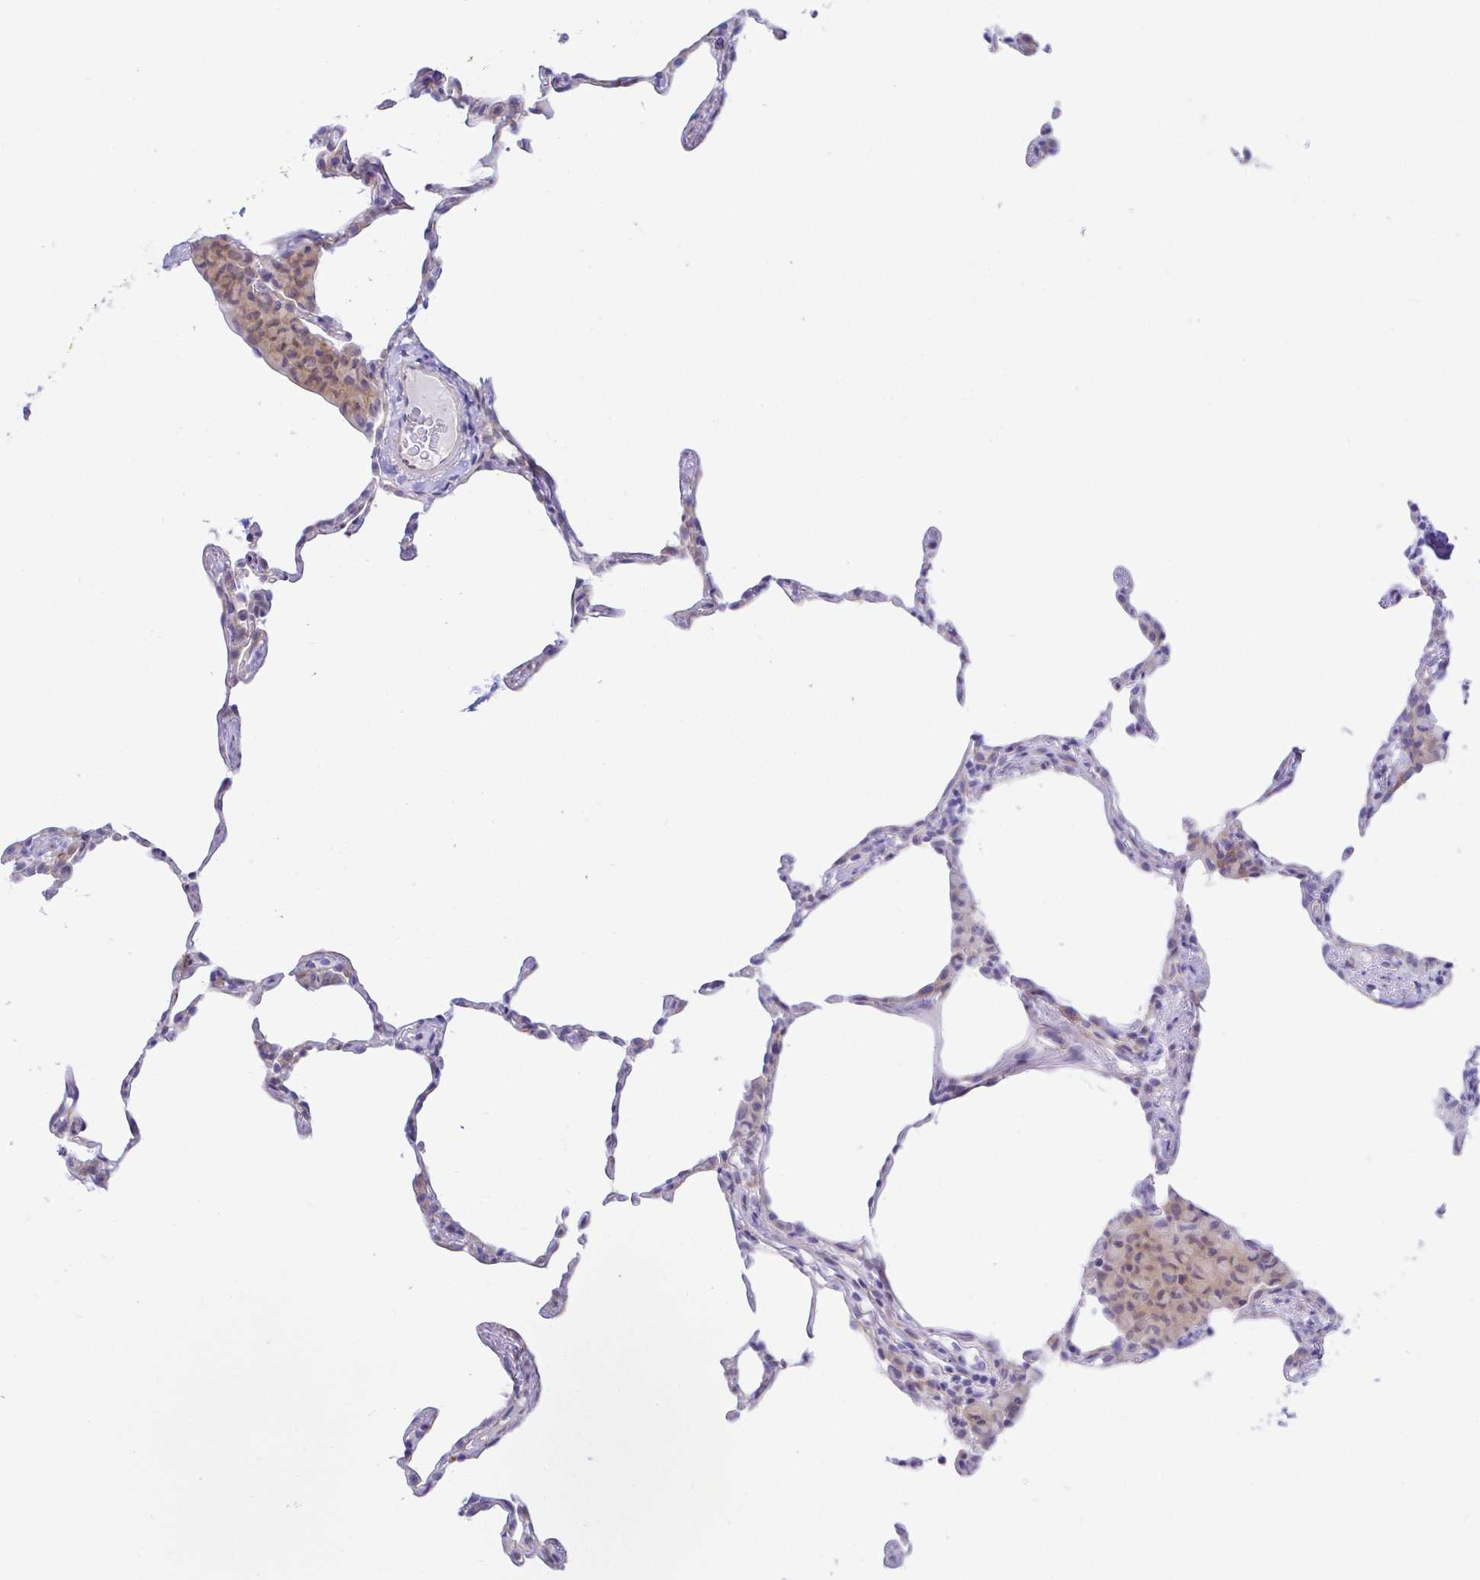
{"staining": {"intensity": "negative", "quantity": "none", "location": "none"}, "tissue": "lung", "cell_type": "Alveolar cells", "image_type": "normal", "snomed": [{"axis": "morphology", "description": "Normal tissue, NOS"}, {"axis": "topography", "description": "Lung"}], "caption": "IHC photomicrograph of normal lung: human lung stained with DAB demonstrates no significant protein positivity in alveolar cells. The staining is performed using DAB (3,3'-diaminobenzidine) brown chromogen with nuclei counter-stained in using hematoxylin.", "gene": "PINLYP", "patient": {"sex": "female", "age": 57}}